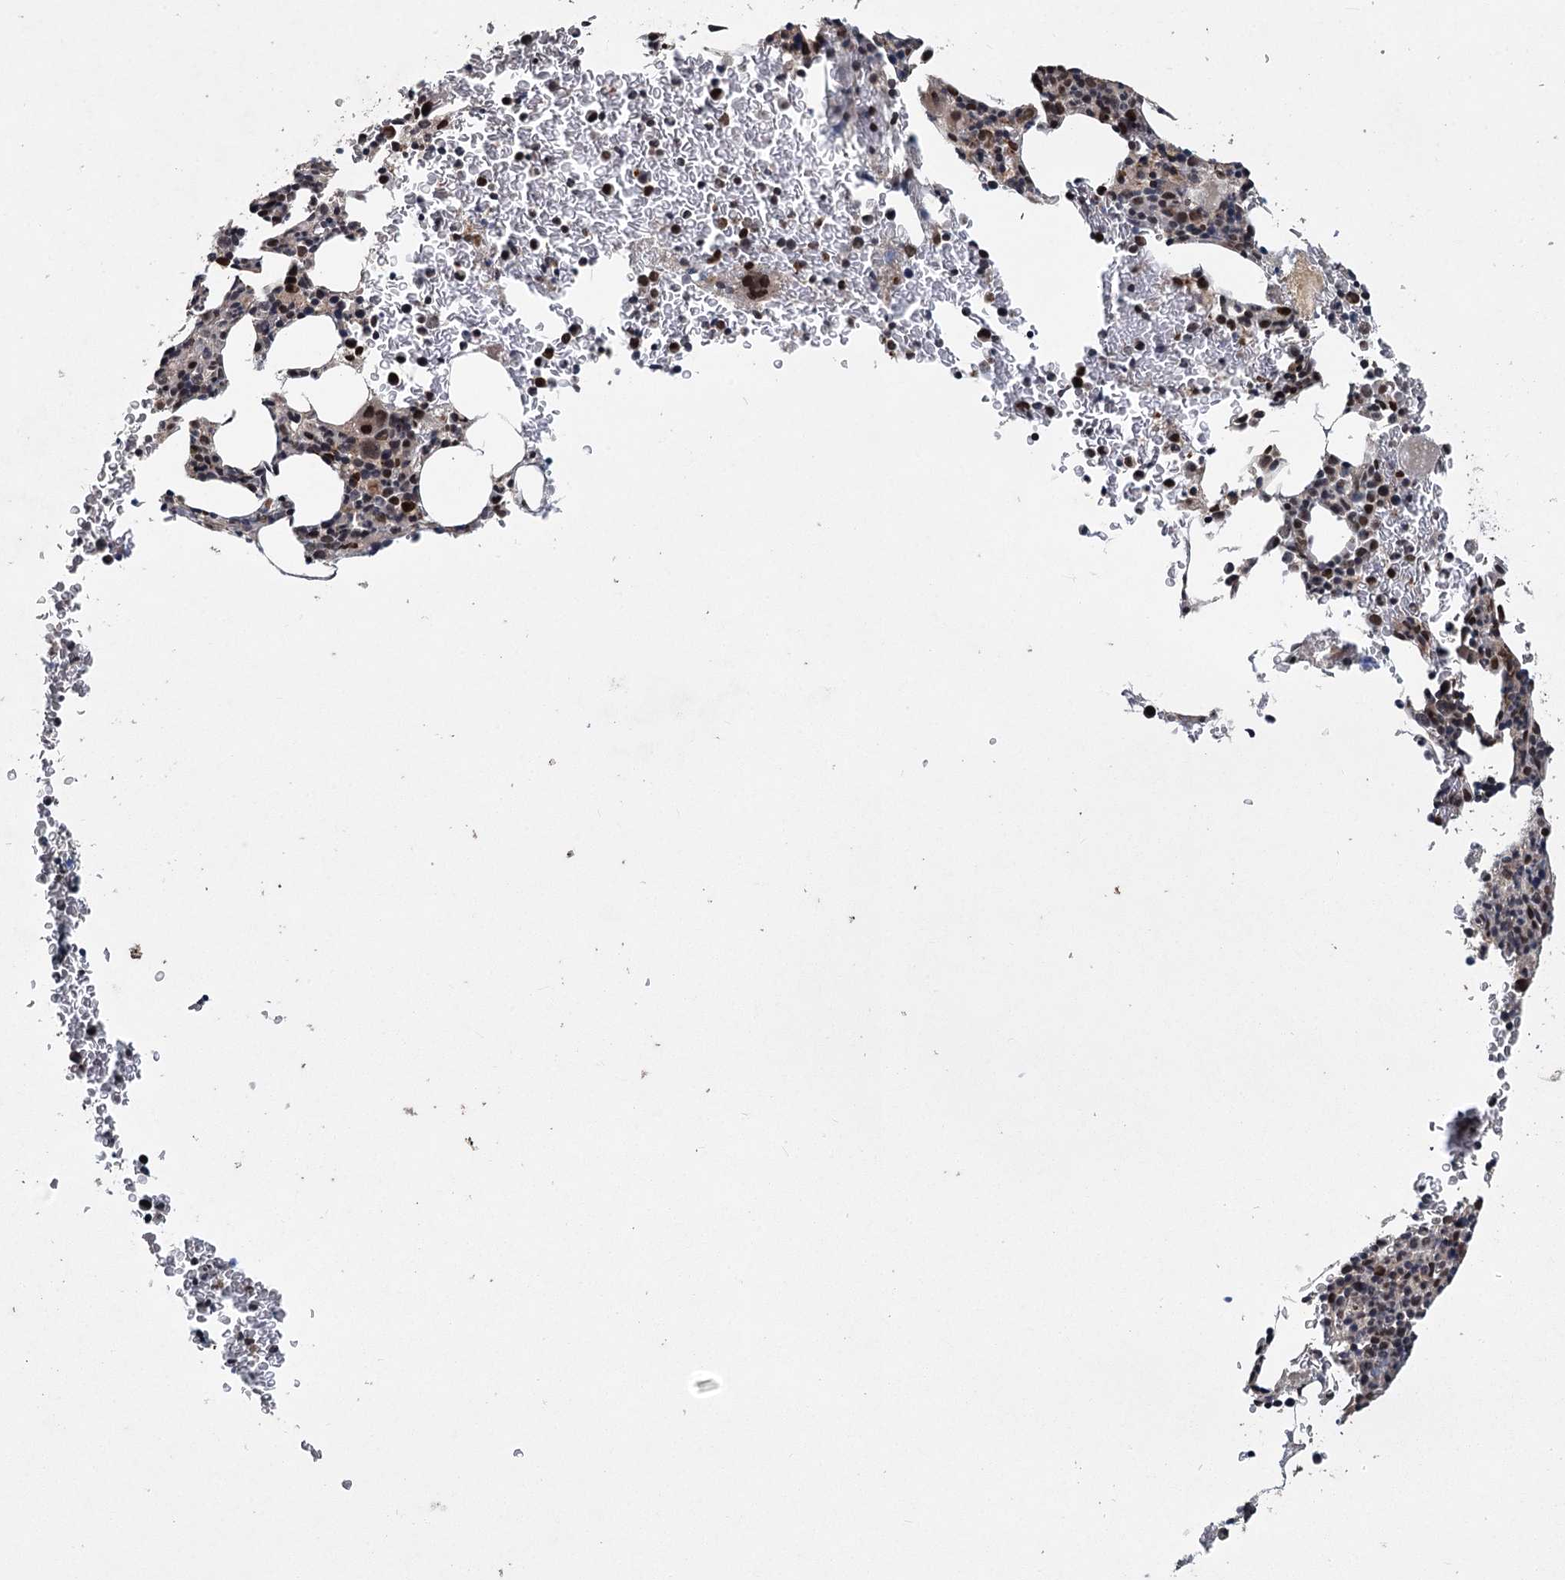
{"staining": {"intensity": "moderate", "quantity": "<25%", "location": "nuclear"}, "tissue": "bone marrow", "cell_type": "Hematopoietic cells", "image_type": "normal", "snomed": [{"axis": "morphology", "description": "Normal tissue, NOS"}, {"axis": "topography", "description": "Bone marrow"}], "caption": "This histopathology image exhibits benign bone marrow stained with immunohistochemistry to label a protein in brown. The nuclear of hematopoietic cells show moderate positivity for the protein. Nuclei are counter-stained blue.", "gene": "MYG1", "patient": {"sex": "male", "age": 79}}